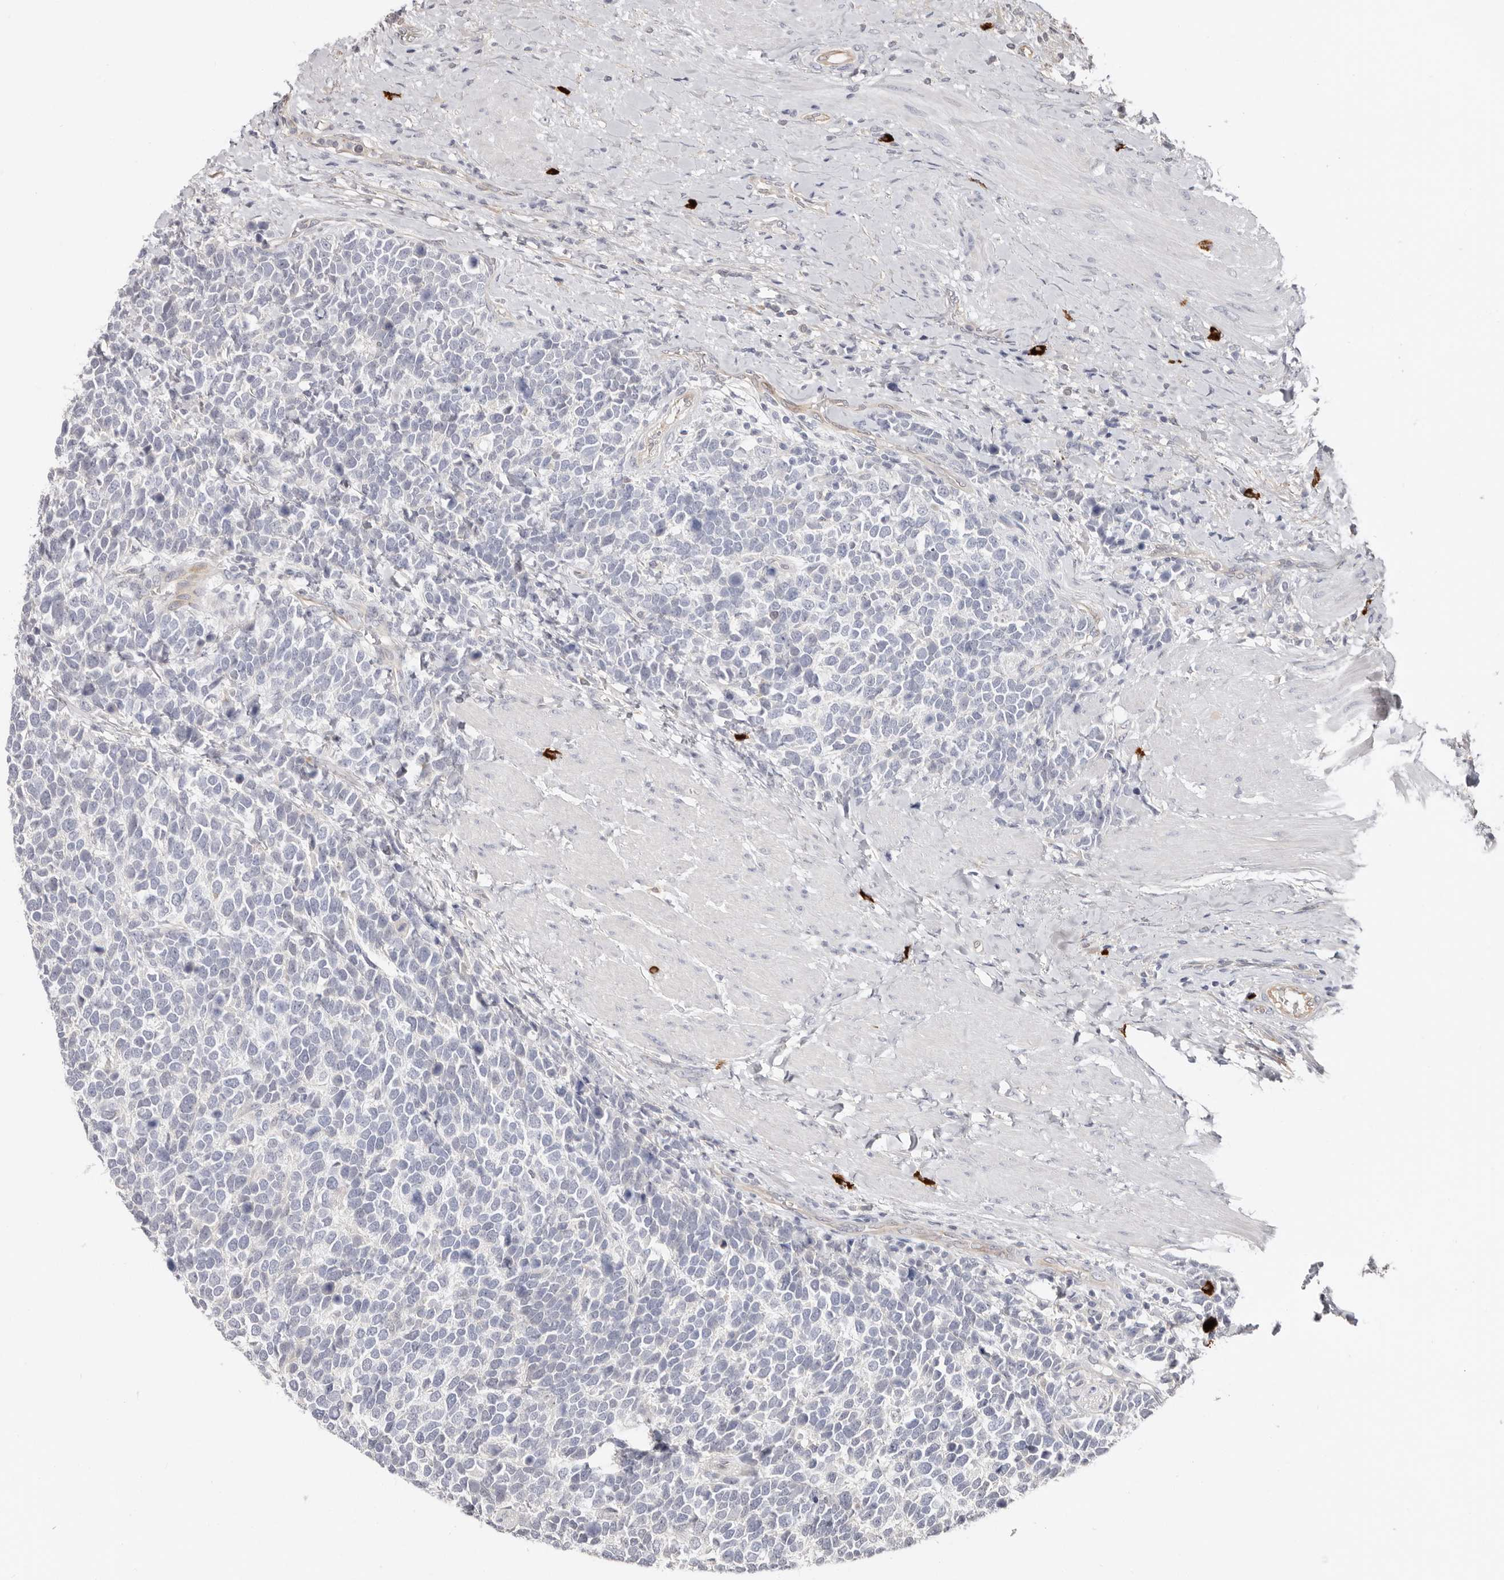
{"staining": {"intensity": "negative", "quantity": "none", "location": "none"}, "tissue": "urothelial cancer", "cell_type": "Tumor cells", "image_type": "cancer", "snomed": [{"axis": "morphology", "description": "Urothelial carcinoma, High grade"}, {"axis": "topography", "description": "Urinary bladder"}], "caption": "High-grade urothelial carcinoma stained for a protein using immunohistochemistry (IHC) demonstrates no staining tumor cells.", "gene": "PKDCC", "patient": {"sex": "female", "age": 82}}